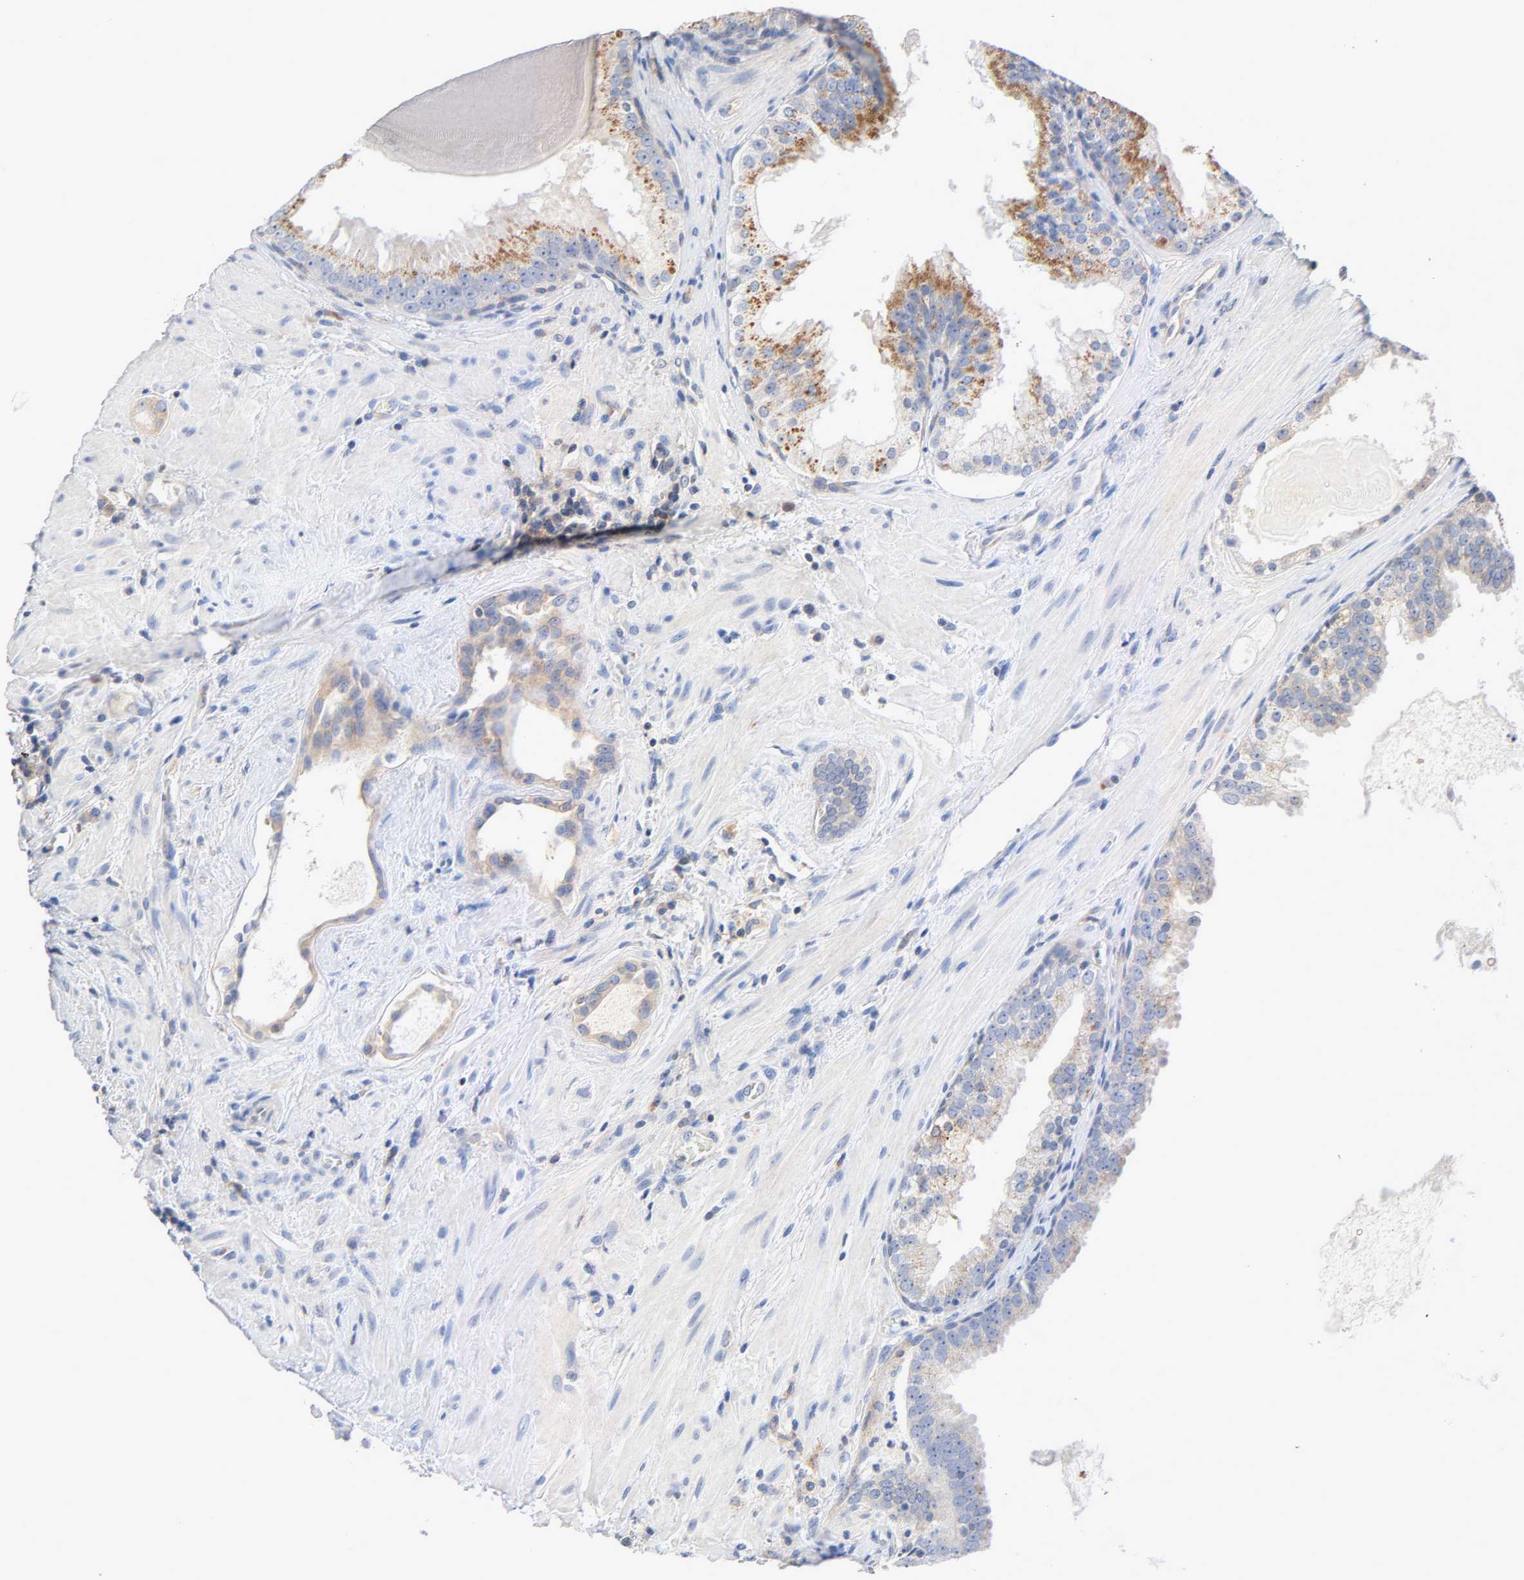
{"staining": {"intensity": "moderate", "quantity": ">75%", "location": "cytoplasmic/membranous"}, "tissue": "prostate cancer", "cell_type": "Tumor cells", "image_type": "cancer", "snomed": [{"axis": "morphology", "description": "Adenocarcinoma, High grade"}, {"axis": "topography", "description": "Prostate"}], "caption": "This photomicrograph reveals adenocarcinoma (high-grade) (prostate) stained with immunohistochemistry to label a protein in brown. The cytoplasmic/membranous of tumor cells show moderate positivity for the protein. Nuclei are counter-stained blue.", "gene": "MALT1", "patient": {"sex": "male", "age": 68}}